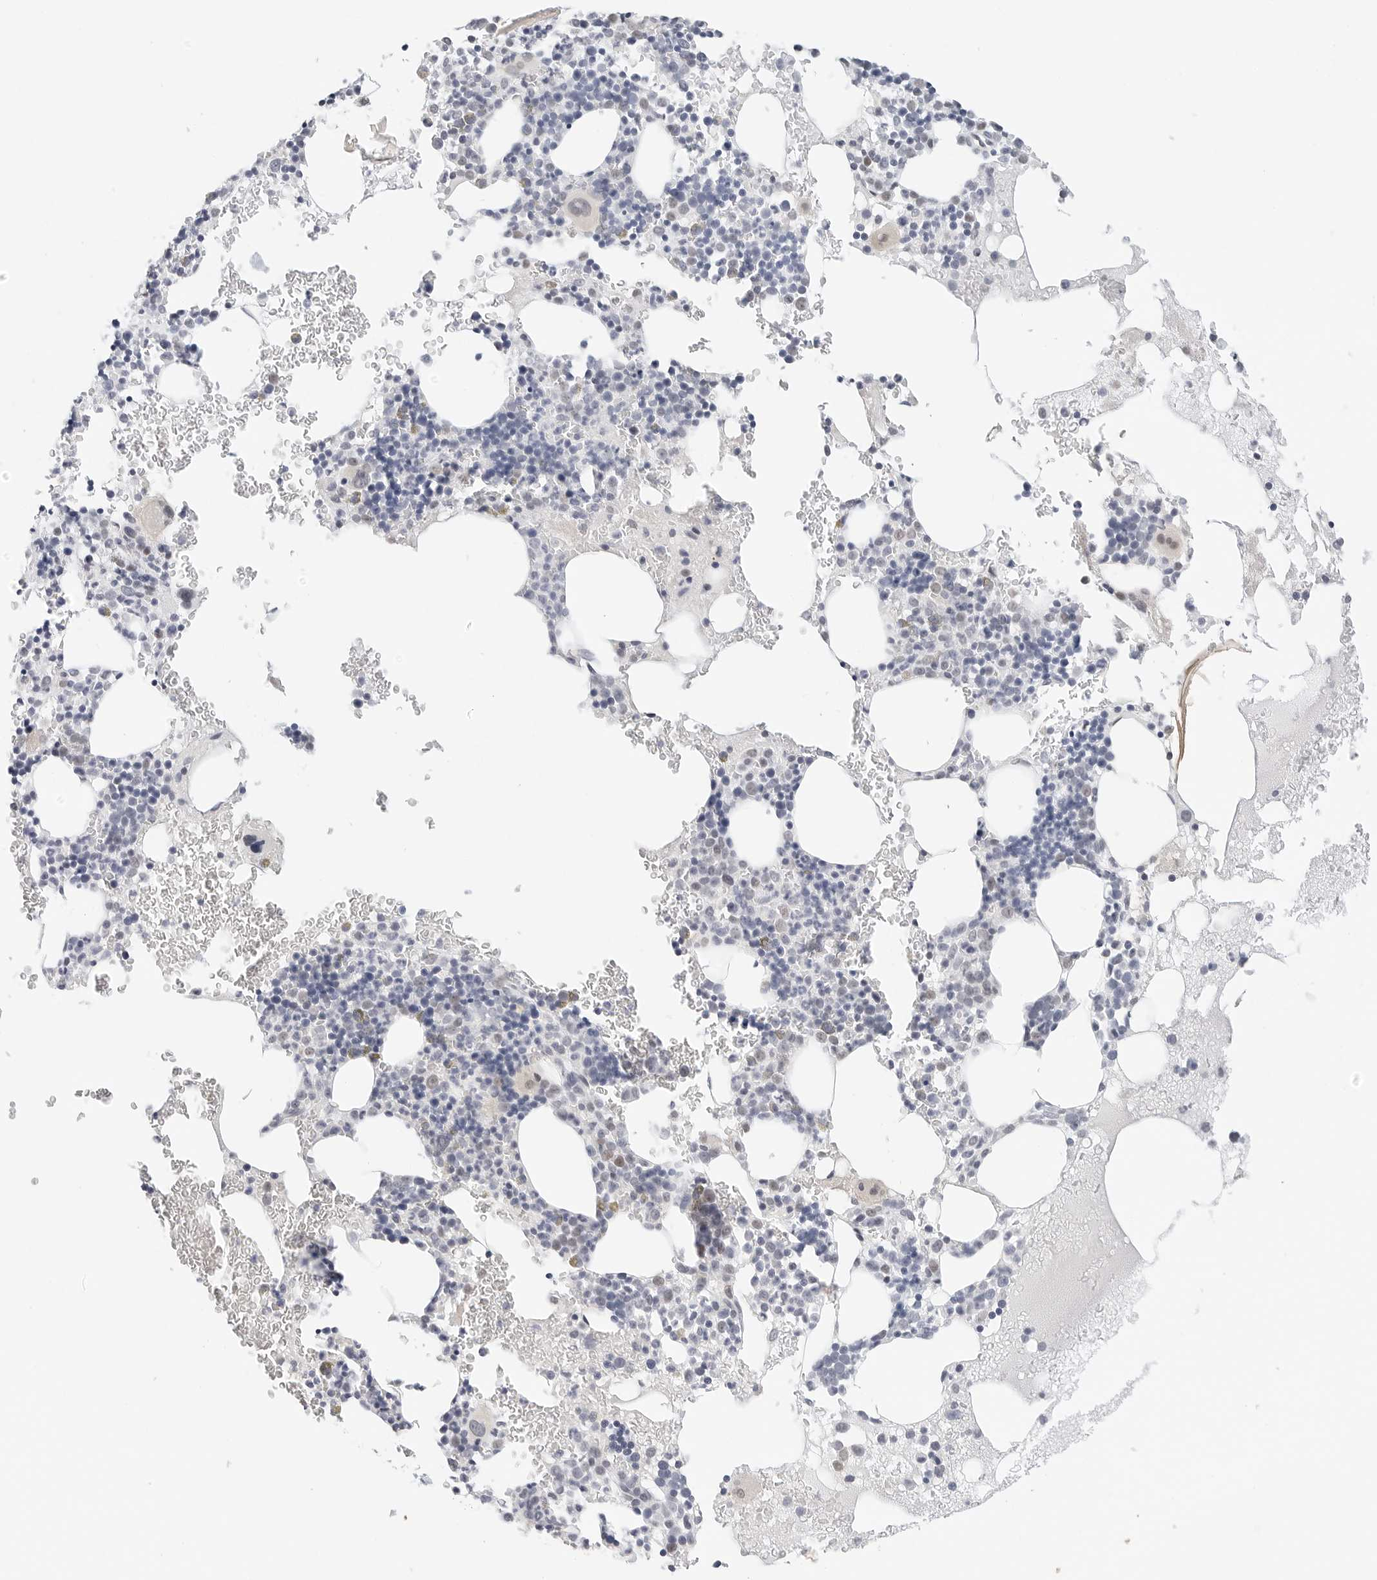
{"staining": {"intensity": "negative", "quantity": "none", "location": "none"}, "tissue": "bone marrow", "cell_type": "Hematopoietic cells", "image_type": "normal", "snomed": [{"axis": "morphology", "description": "Normal tissue, NOS"}, {"axis": "topography", "description": "Bone marrow"}], "caption": "IHC of benign bone marrow displays no staining in hematopoietic cells.", "gene": "TSEN2", "patient": {"sex": "male", "age": 73}}